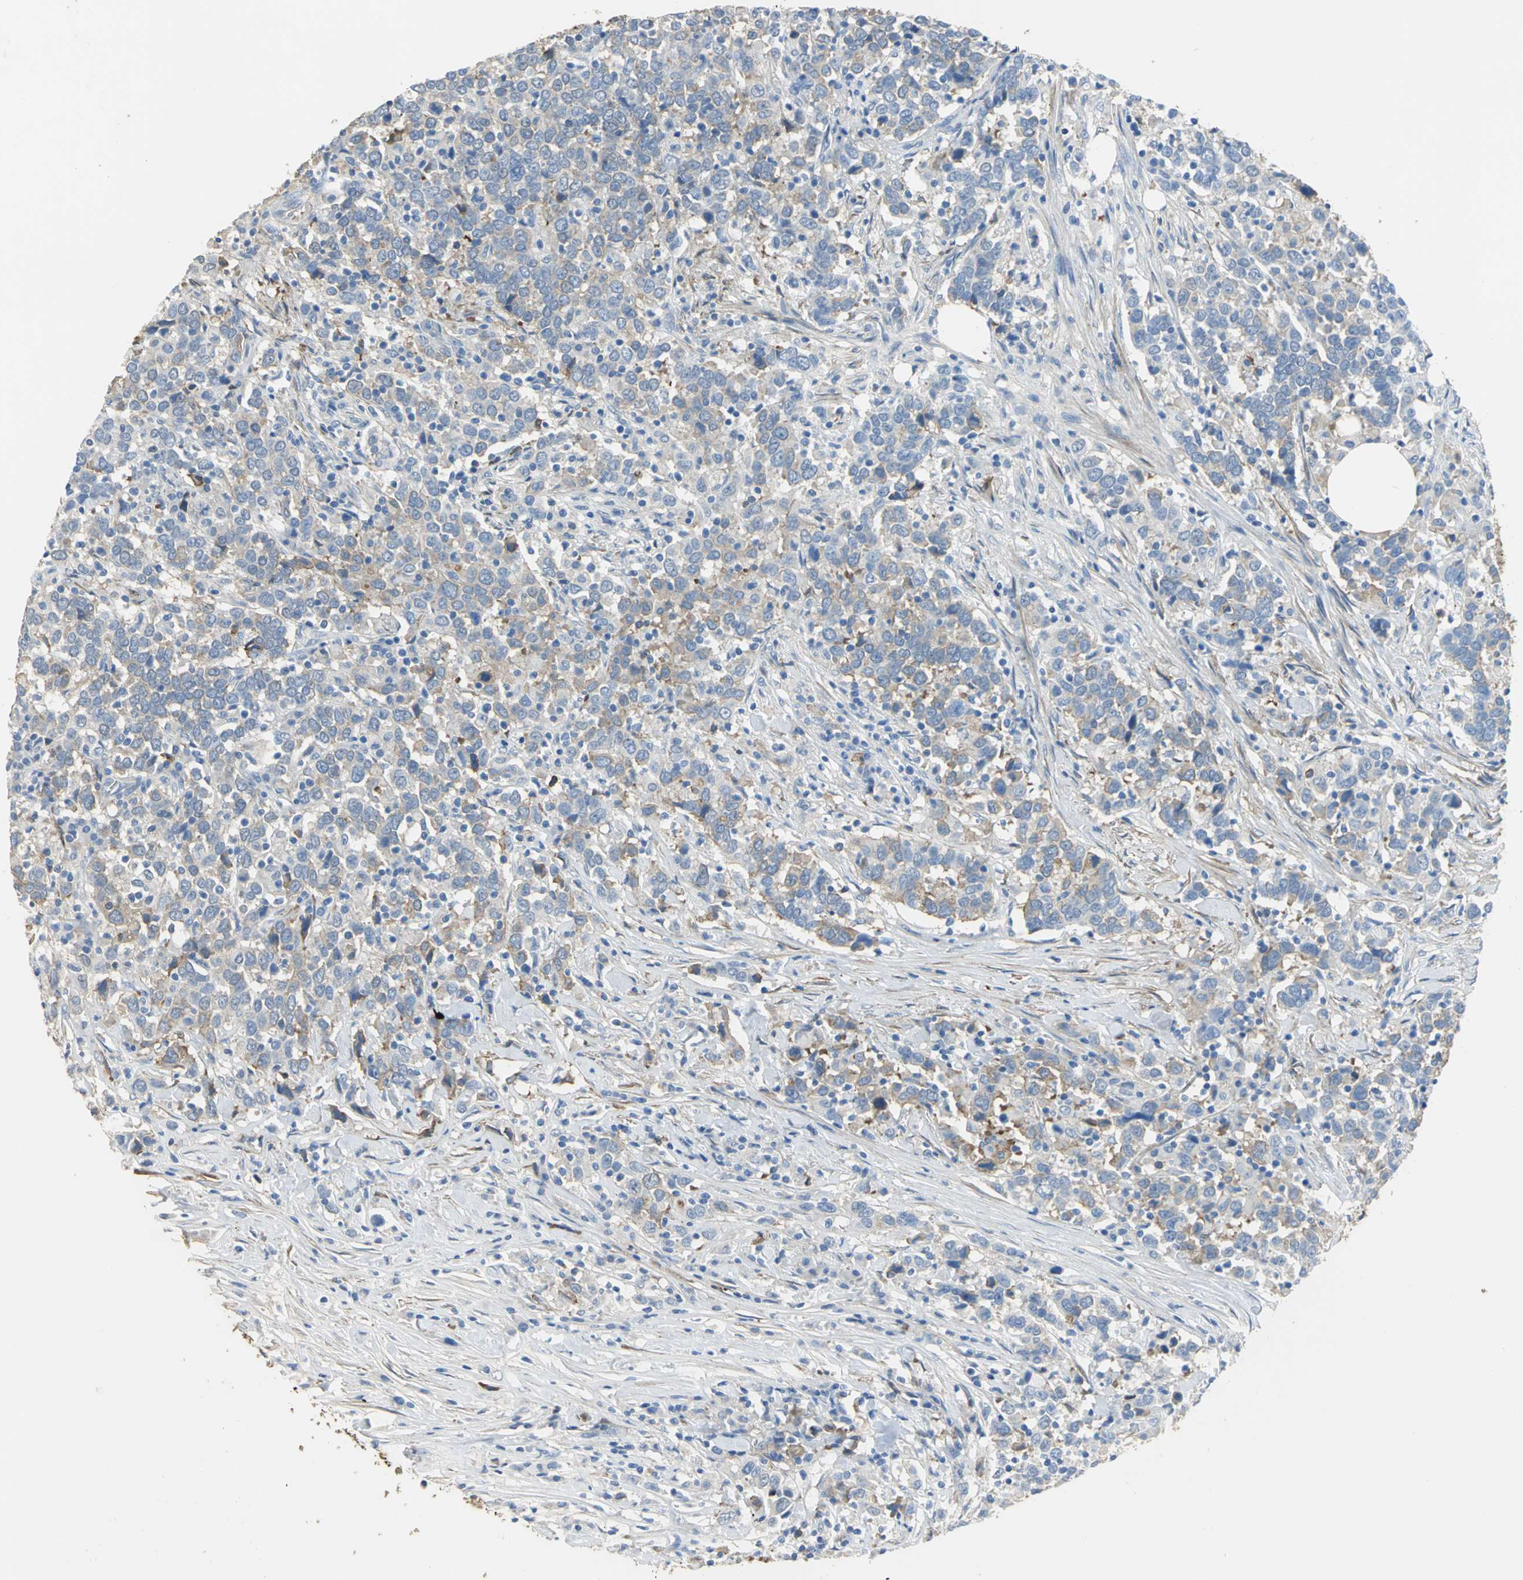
{"staining": {"intensity": "moderate", "quantity": ">75%", "location": "cytoplasmic/membranous"}, "tissue": "urothelial cancer", "cell_type": "Tumor cells", "image_type": "cancer", "snomed": [{"axis": "morphology", "description": "Urothelial carcinoma, High grade"}, {"axis": "topography", "description": "Urinary bladder"}], "caption": "Brown immunohistochemical staining in human high-grade urothelial carcinoma exhibits moderate cytoplasmic/membranous expression in approximately >75% of tumor cells. (Brightfield microscopy of DAB IHC at high magnification).", "gene": "GYG2", "patient": {"sex": "male", "age": 61}}